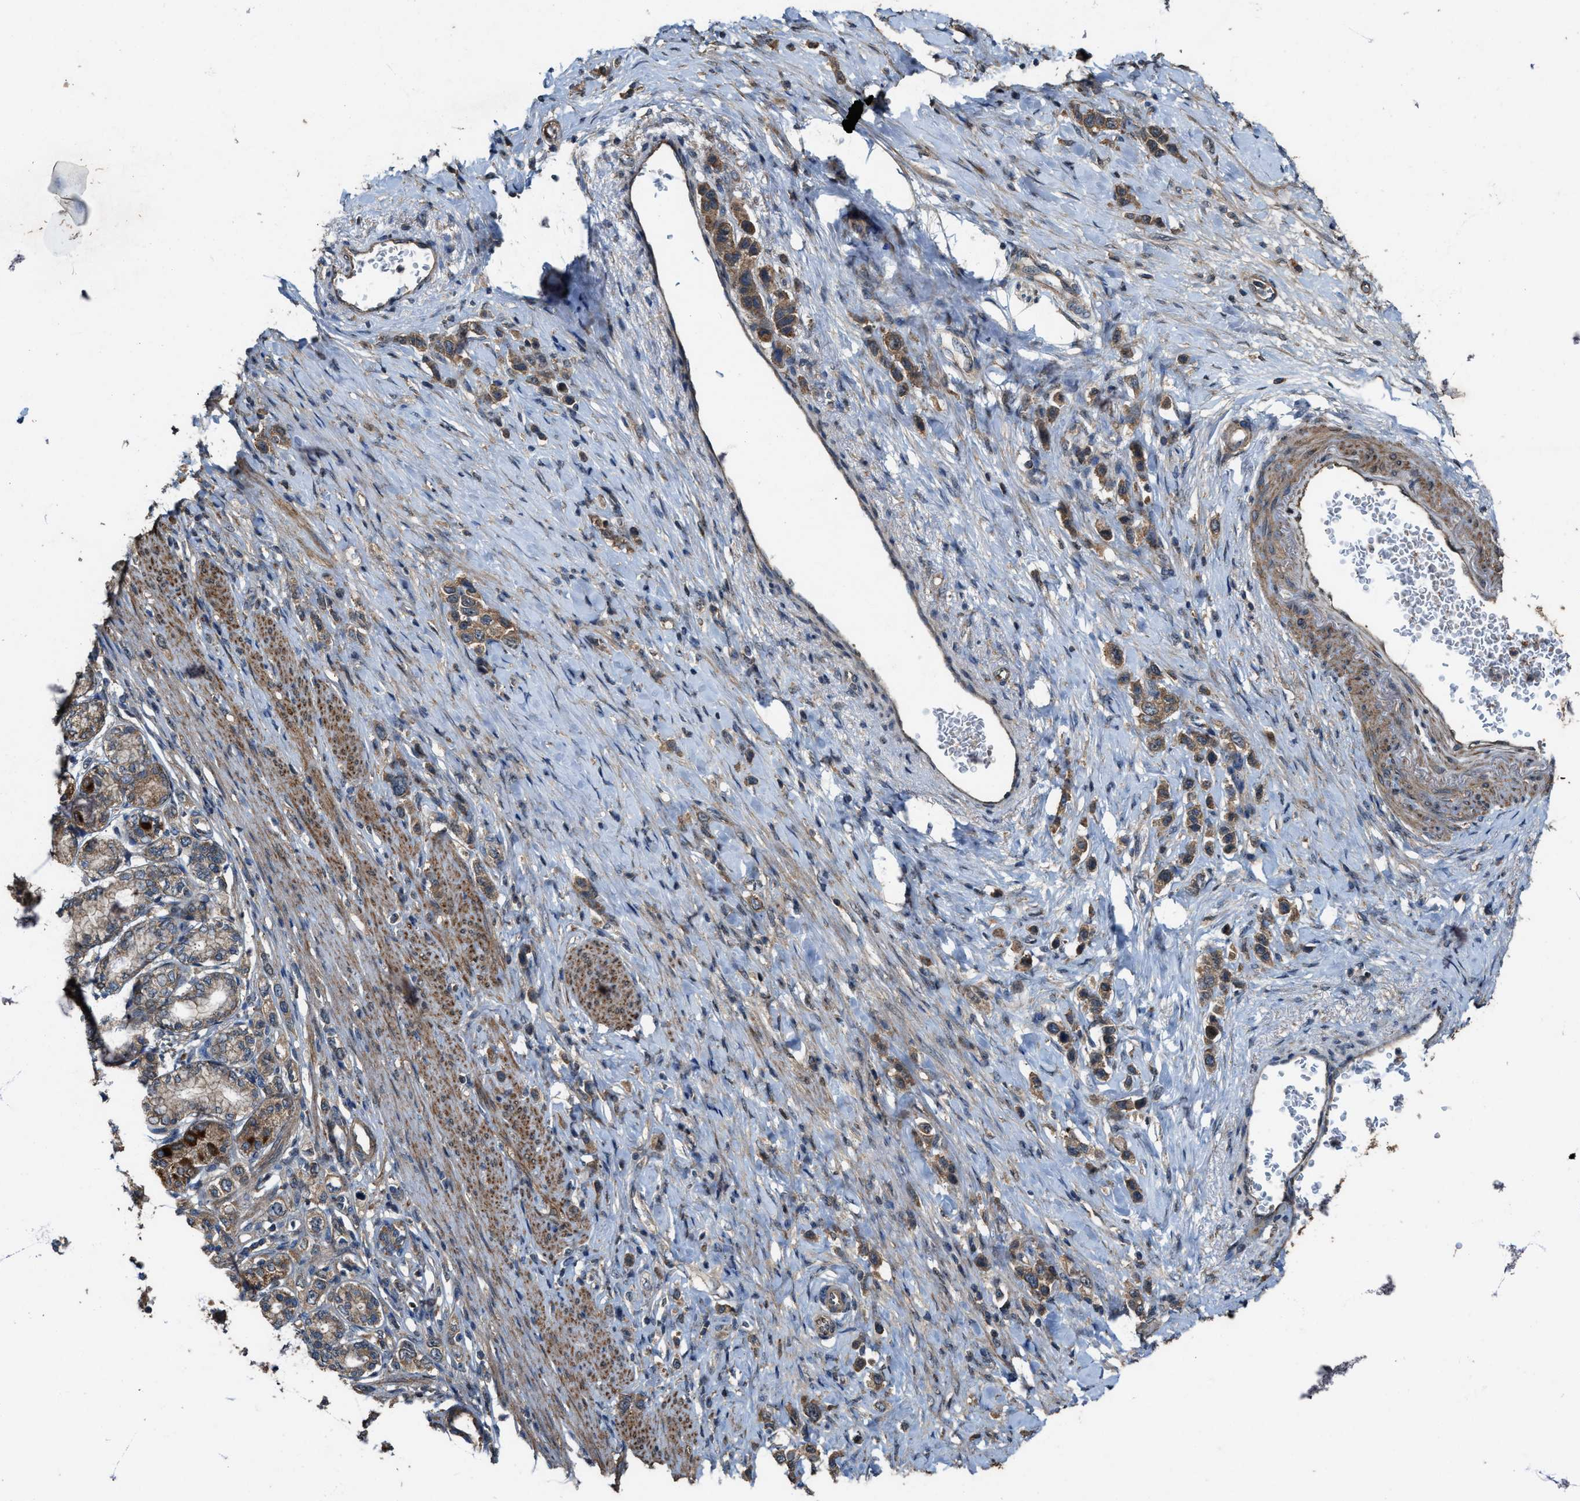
{"staining": {"intensity": "moderate", "quantity": ">75%", "location": "cytoplasmic/membranous"}, "tissue": "stomach cancer", "cell_type": "Tumor cells", "image_type": "cancer", "snomed": [{"axis": "morphology", "description": "Adenocarcinoma, NOS"}, {"axis": "topography", "description": "Stomach"}], "caption": "Moderate cytoplasmic/membranous protein positivity is identified in about >75% of tumor cells in stomach cancer.", "gene": "PDP2", "patient": {"sex": "female", "age": 65}}